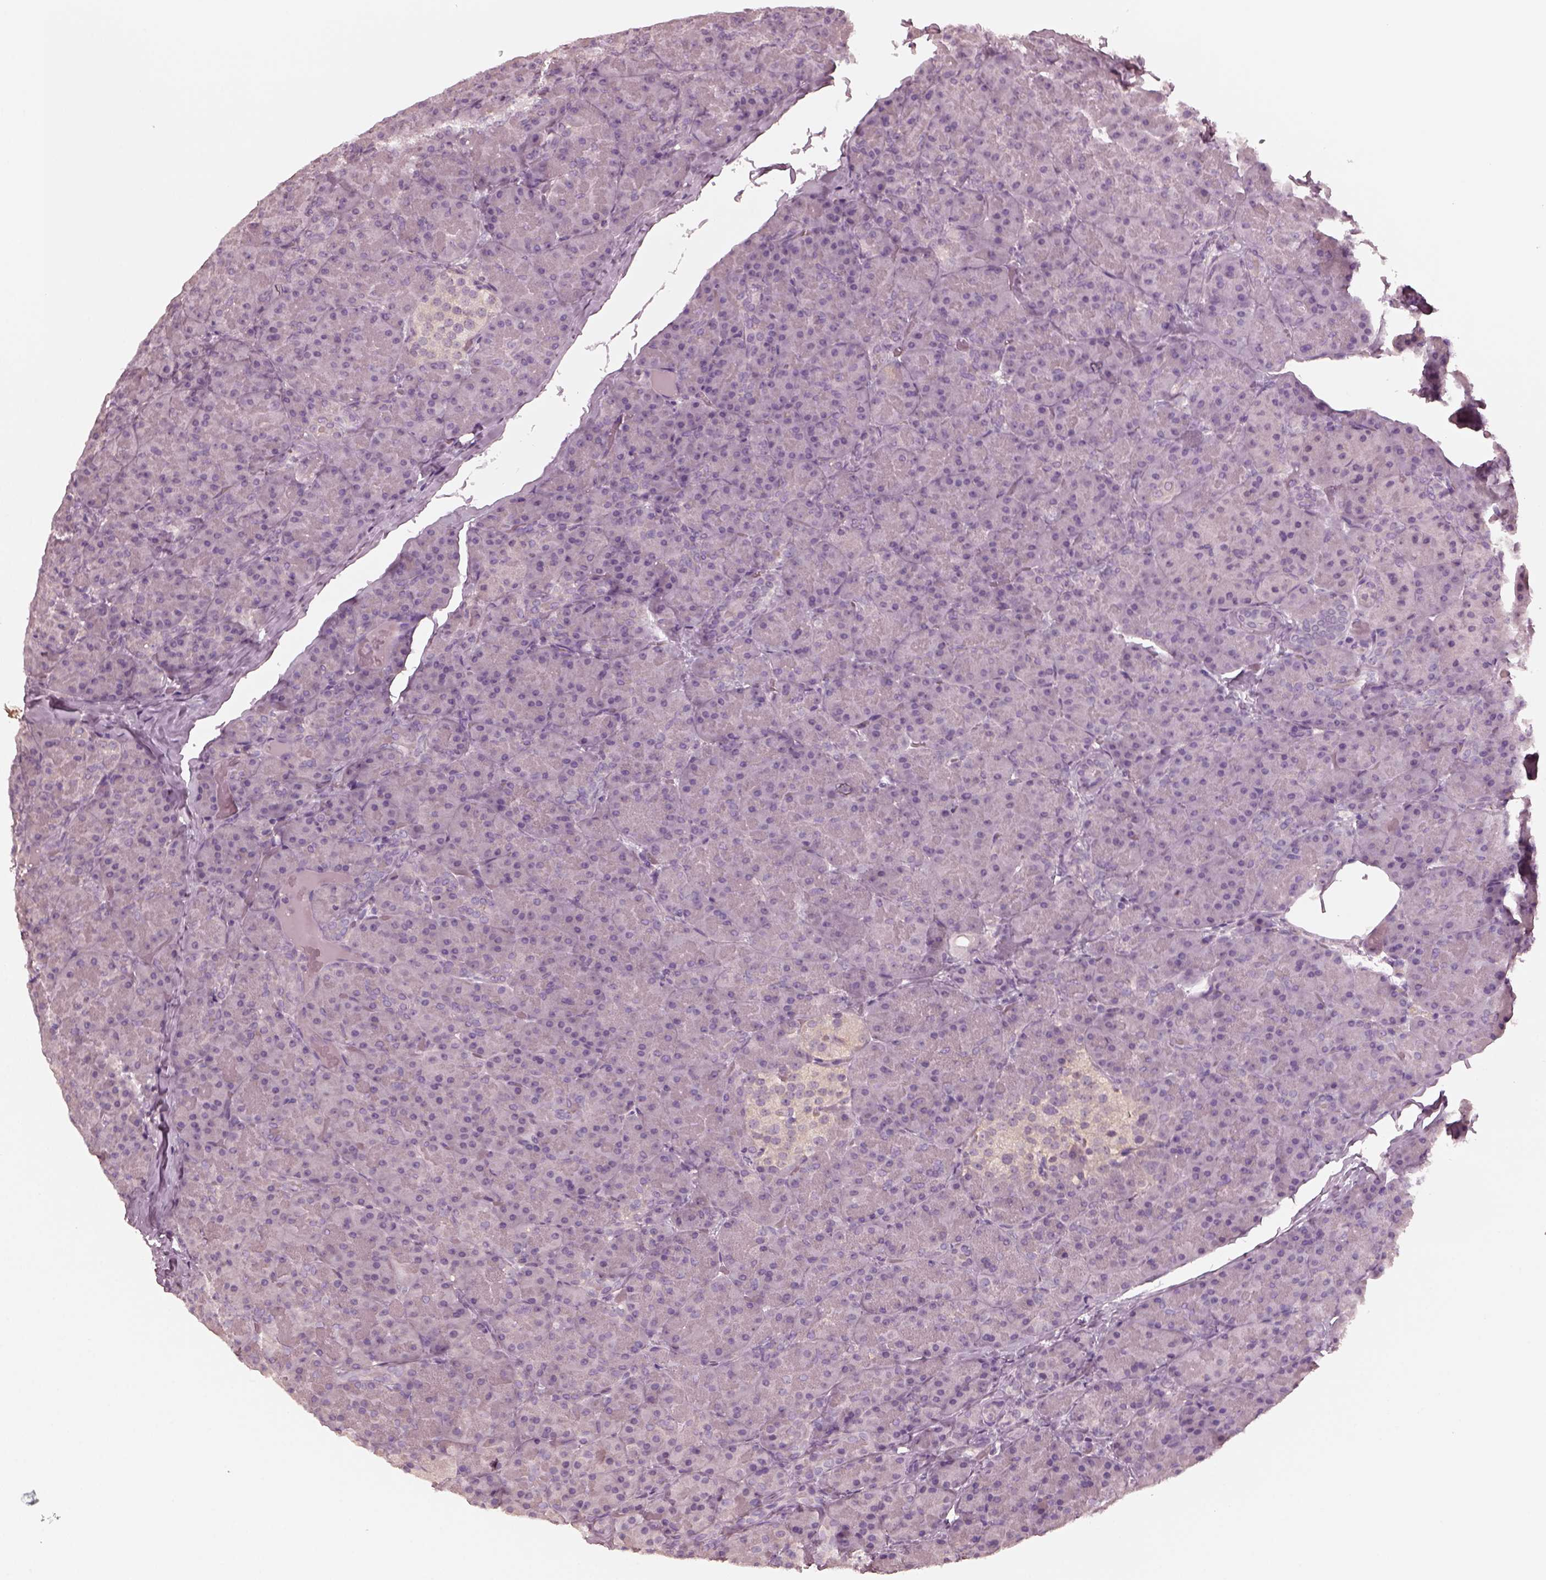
{"staining": {"intensity": "negative", "quantity": "none", "location": "none"}, "tissue": "pancreas", "cell_type": "Exocrine glandular cells", "image_type": "normal", "snomed": [{"axis": "morphology", "description": "Normal tissue, NOS"}, {"axis": "topography", "description": "Pancreas"}], "caption": "Pancreas stained for a protein using IHC shows no staining exocrine glandular cells.", "gene": "RGS7", "patient": {"sex": "male", "age": 57}}